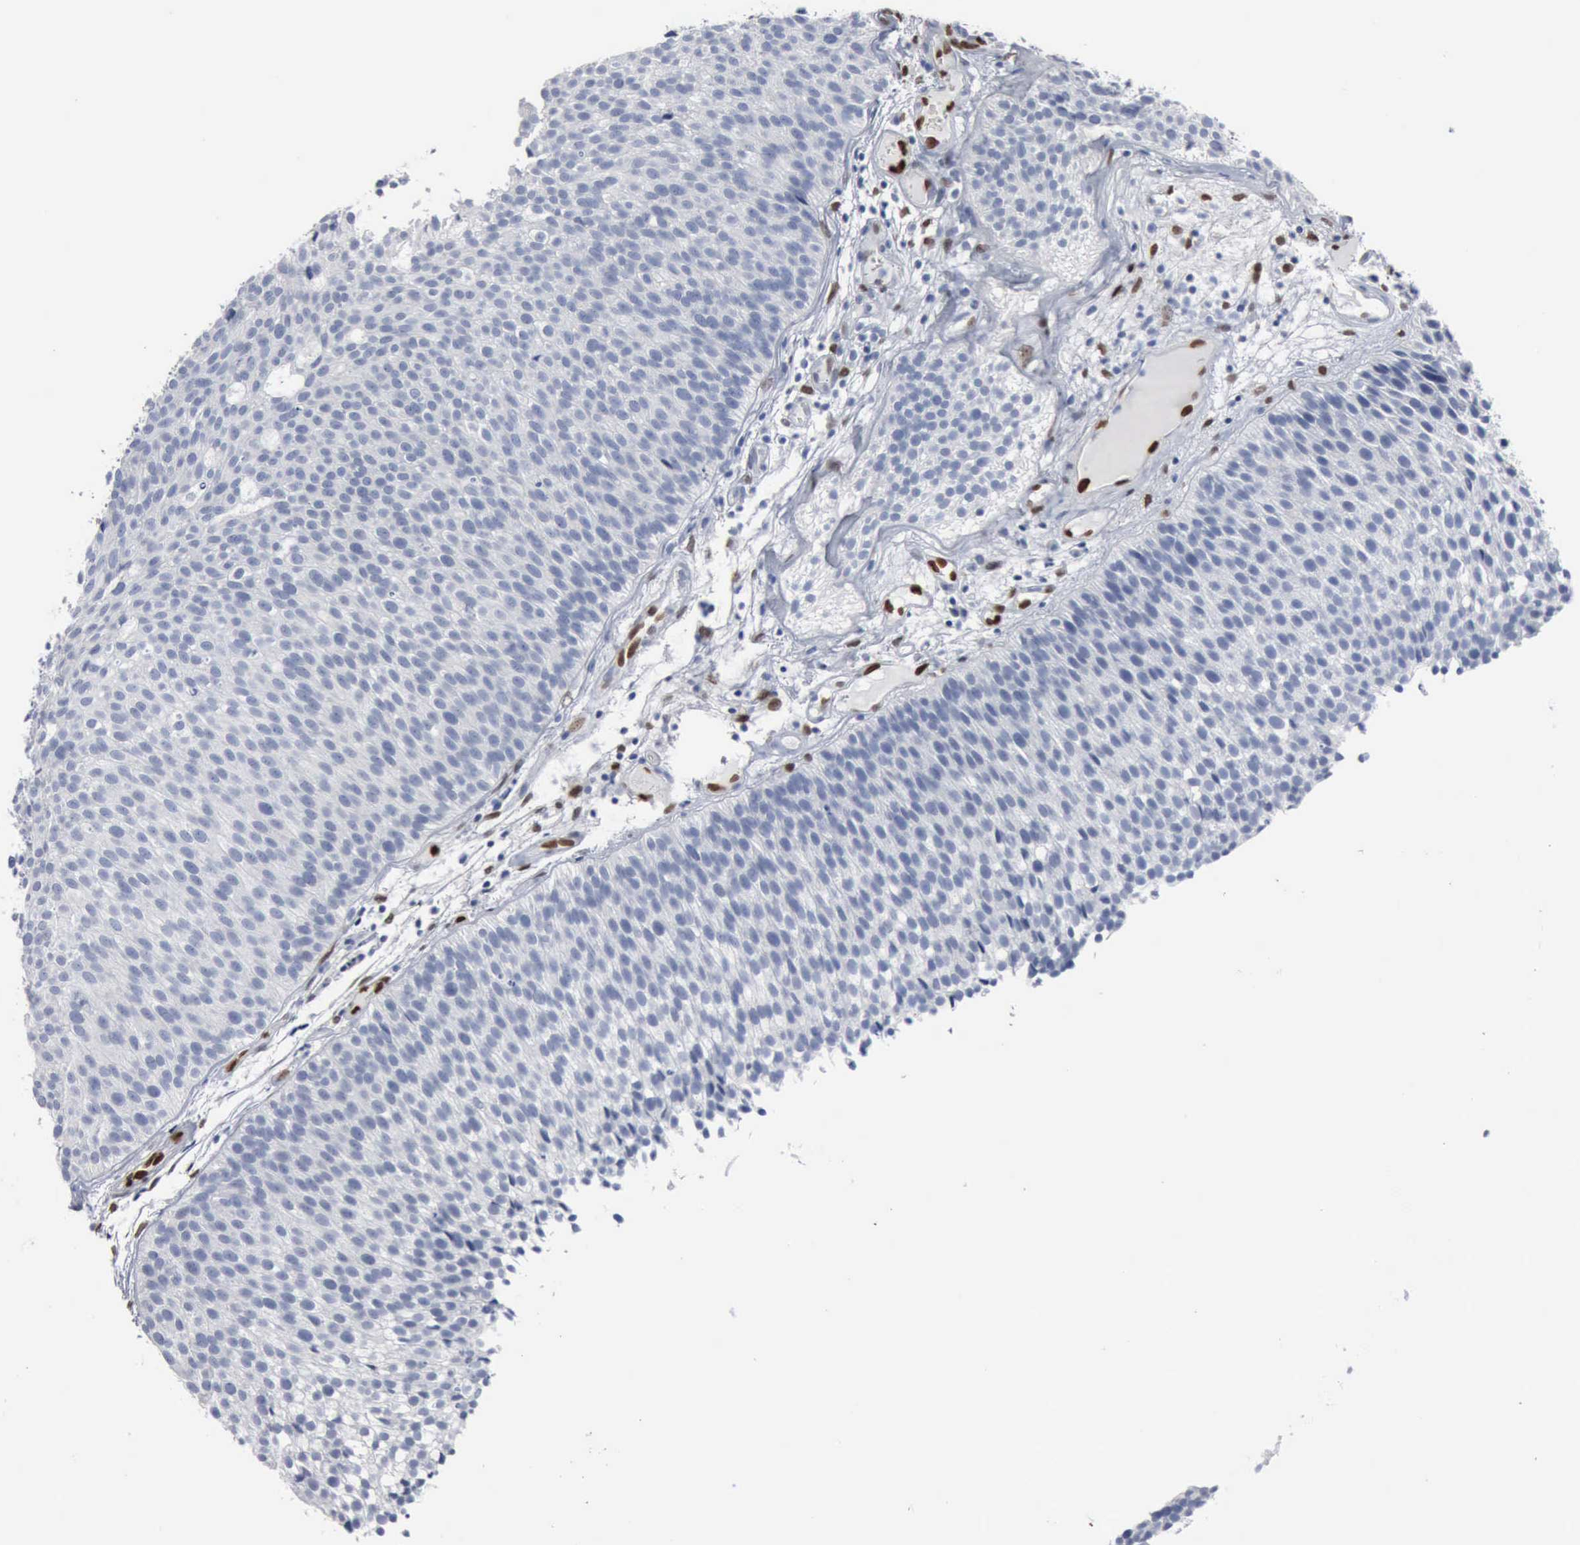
{"staining": {"intensity": "negative", "quantity": "none", "location": "none"}, "tissue": "urothelial cancer", "cell_type": "Tumor cells", "image_type": "cancer", "snomed": [{"axis": "morphology", "description": "Urothelial carcinoma, Low grade"}, {"axis": "topography", "description": "Urinary bladder"}], "caption": "Tumor cells show no significant protein staining in urothelial cancer.", "gene": "FGF2", "patient": {"sex": "male", "age": 85}}